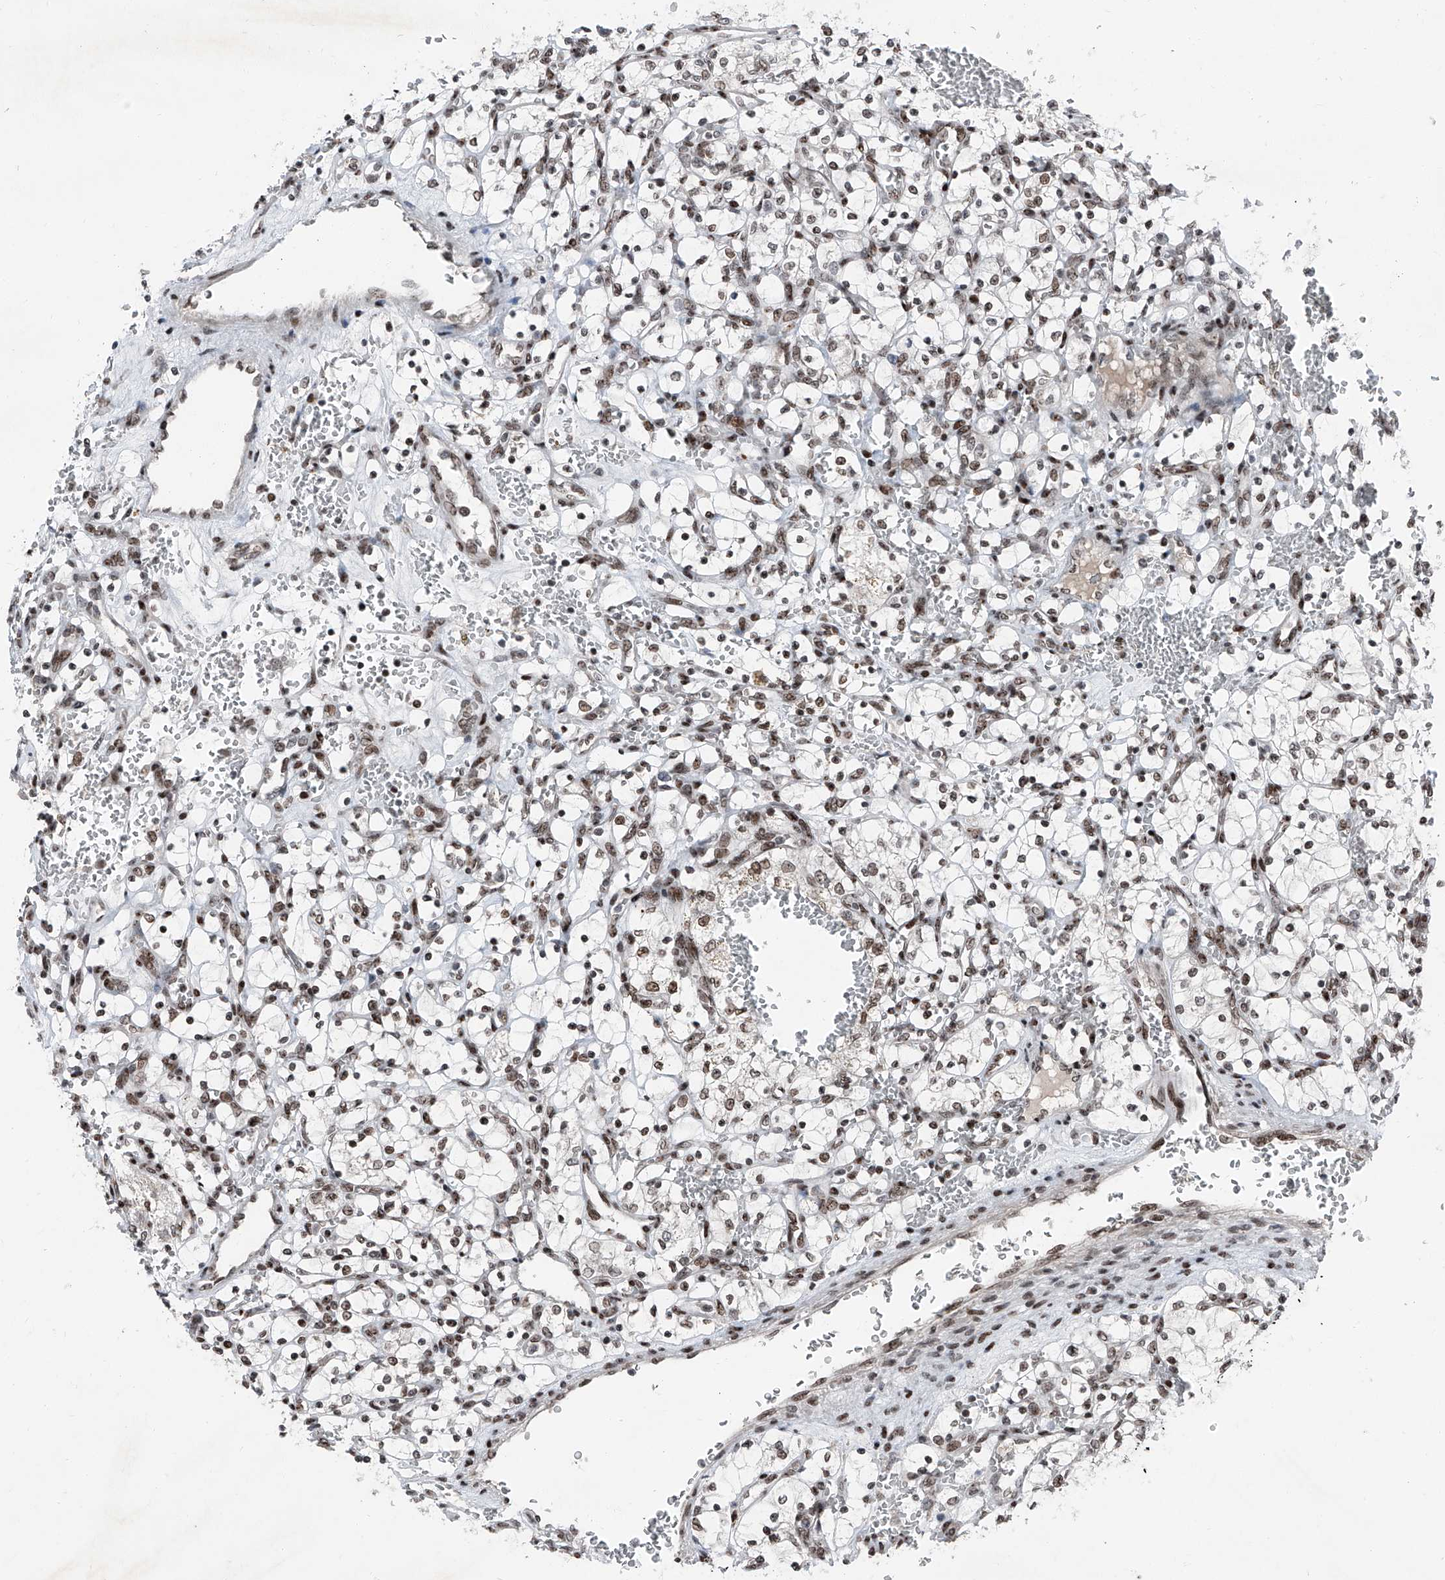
{"staining": {"intensity": "moderate", "quantity": ">75%", "location": "nuclear"}, "tissue": "renal cancer", "cell_type": "Tumor cells", "image_type": "cancer", "snomed": [{"axis": "morphology", "description": "Adenocarcinoma, NOS"}, {"axis": "topography", "description": "Kidney"}], "caption": "DAB immunohistochemical staining of renal cancer reveals moderate nuclear protein positivity in about >75% of tumor cells.", "gene": "BMI1", "patient": {"sex": "female", "age": 69}}